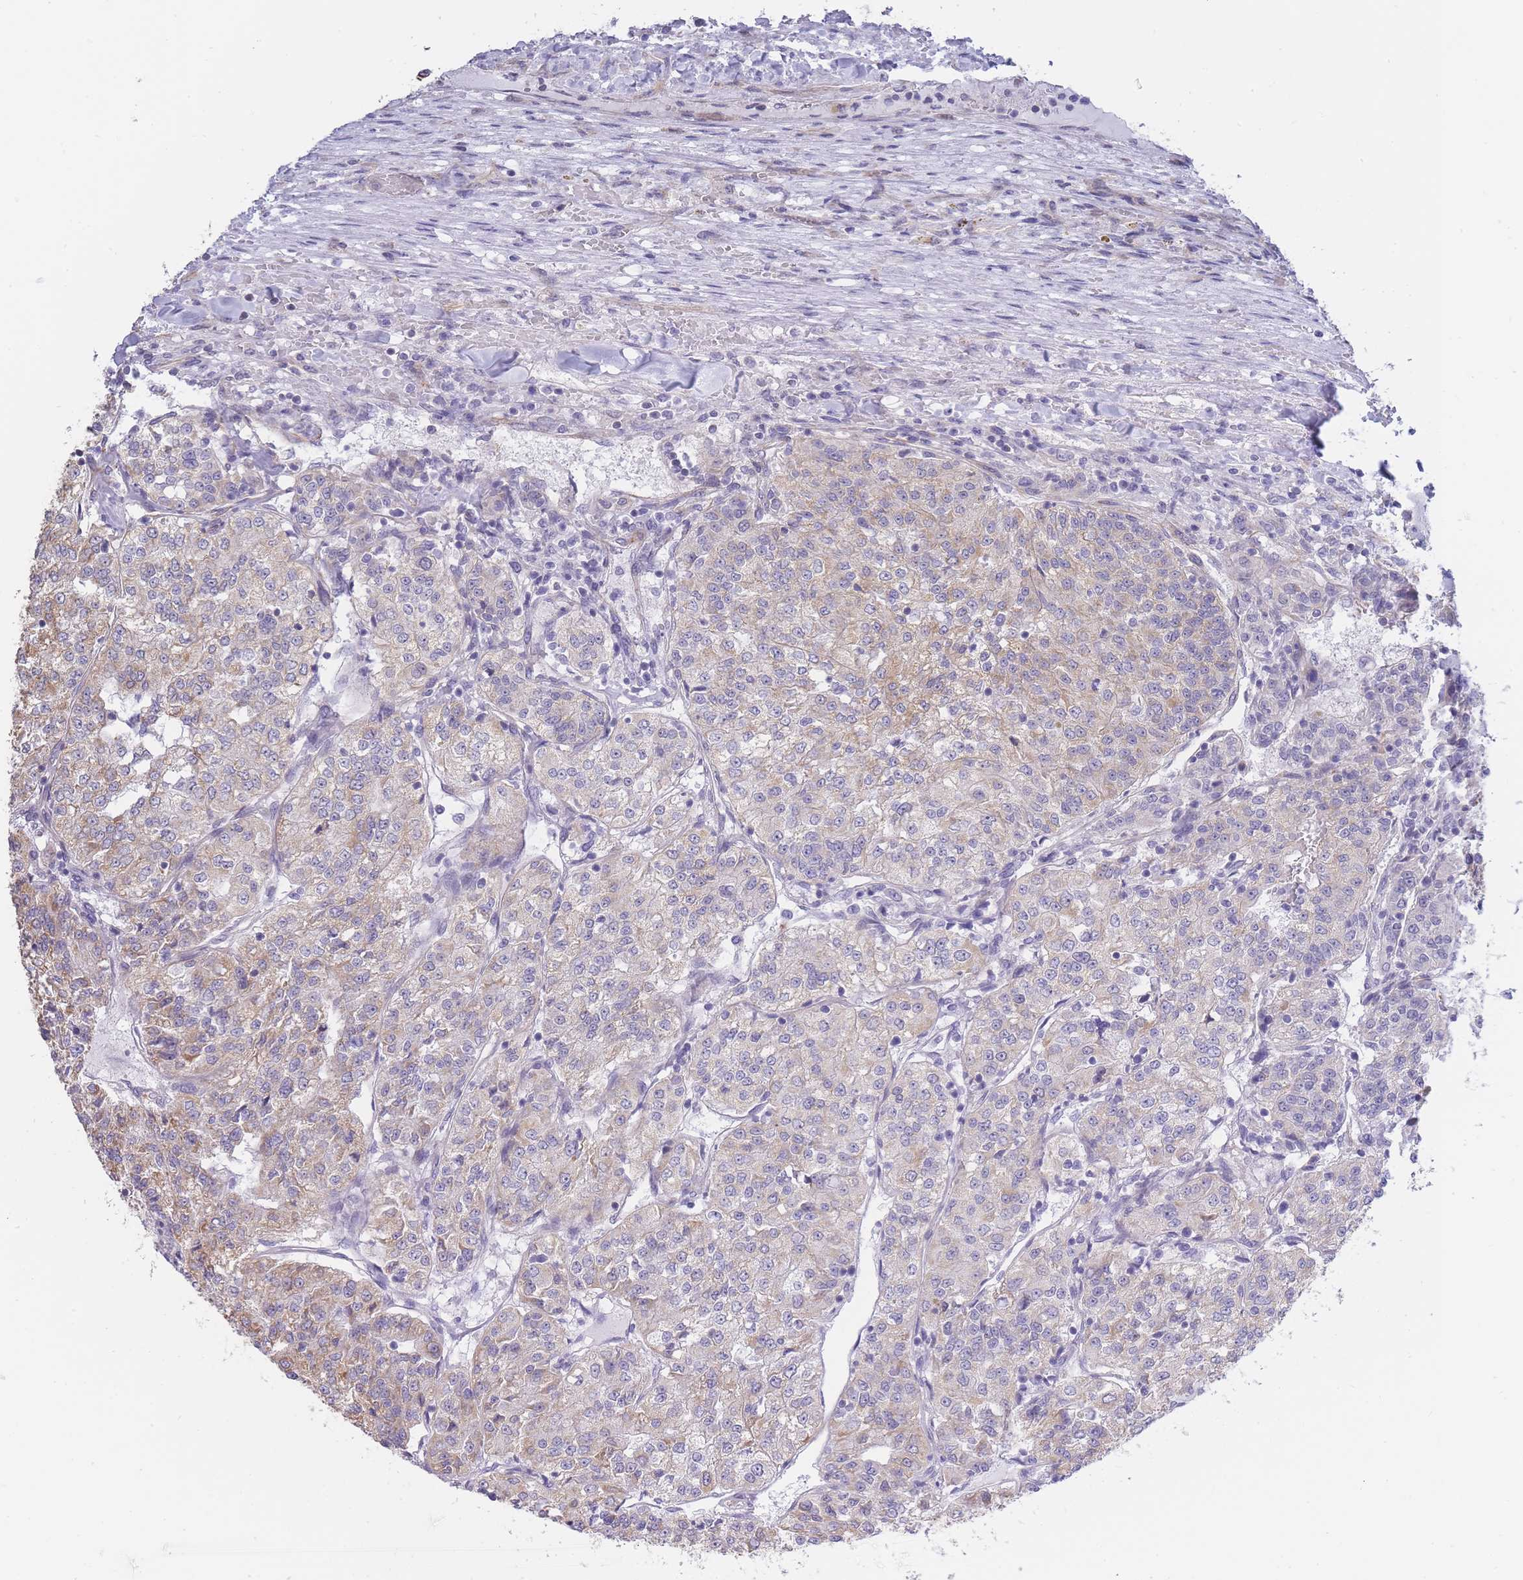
{"staining": {"intensity": "weak", "quantity": "25%-75%", "location": "cytoplasmic/membranous"}, "tissue": "renal cancer", "cell_type": "Tumor cells", "image_type": "cancer", "snomed": [{"axis": "morphology", "description": "Adenocarcinoma, NOS"}, {"axis": "topography", "description": "Kidney"}], "caption": "Renal cancer stained with IHC exhibits weak cytoplasmic/membranous staining in about 25%-75% of tumor cells.", "gene": "C19orf25", "patient": {"sex": "female", "age": 63}}